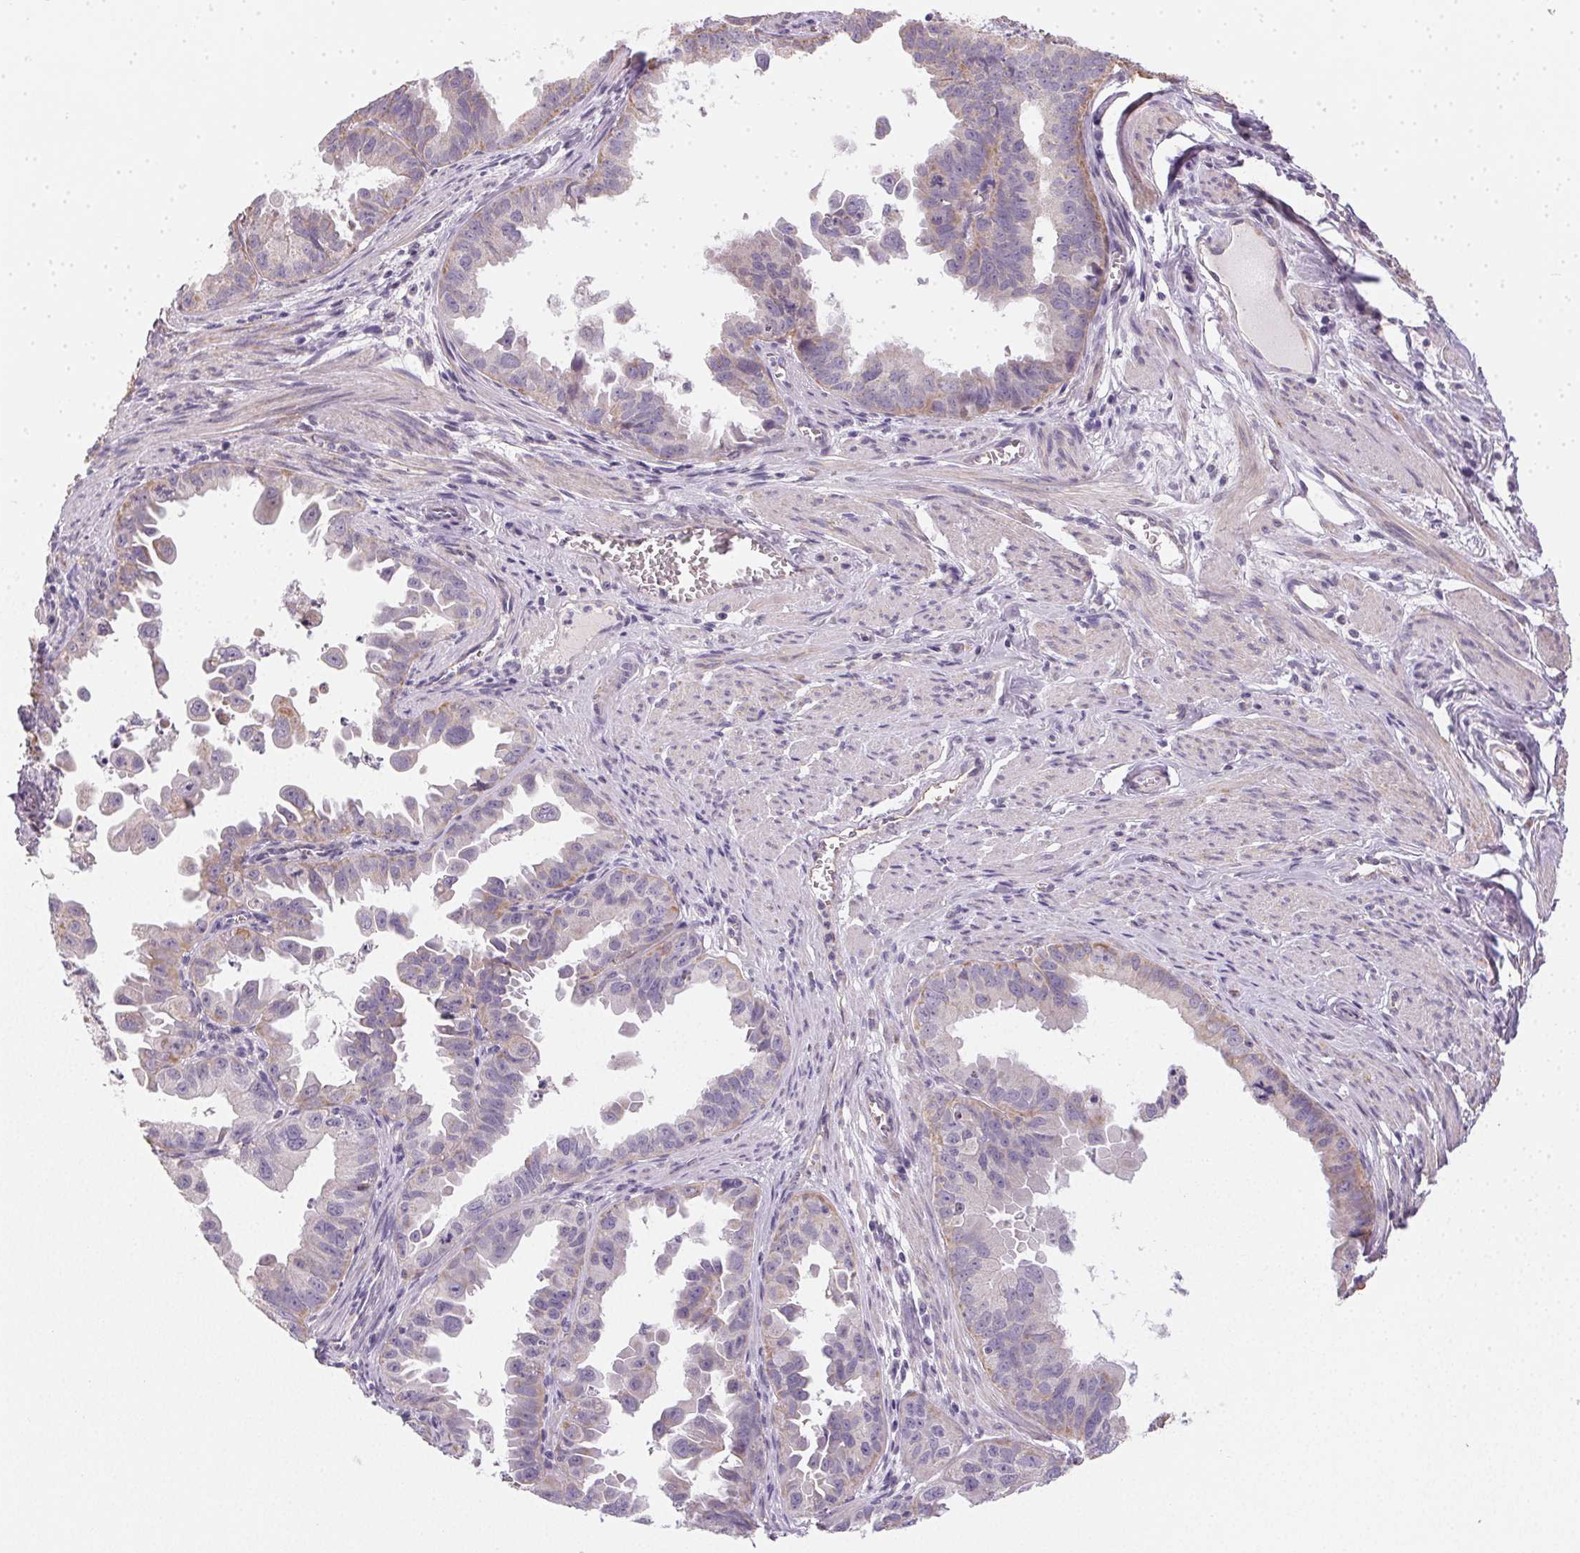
{"staining": {"intensity": "weak", "quantity": "<25%", "location": "cytoplasmic/membranous"}, "tissue": "ovarian cancer", "cell_type": "Tumor cells", "image_type": "cancer", "snomed": [{"axis": "morphology", "description": "Carcinoma, endometroid"}, {"axis": "topography", "description": "Ovary"}], "caption": "A micrograph of endometroid carcinoma (ovarian) stained for a protein displays no brown staining in tumor cells.", "gene": "SMYD1", "patient": {"sex": "female", "age": 85}}